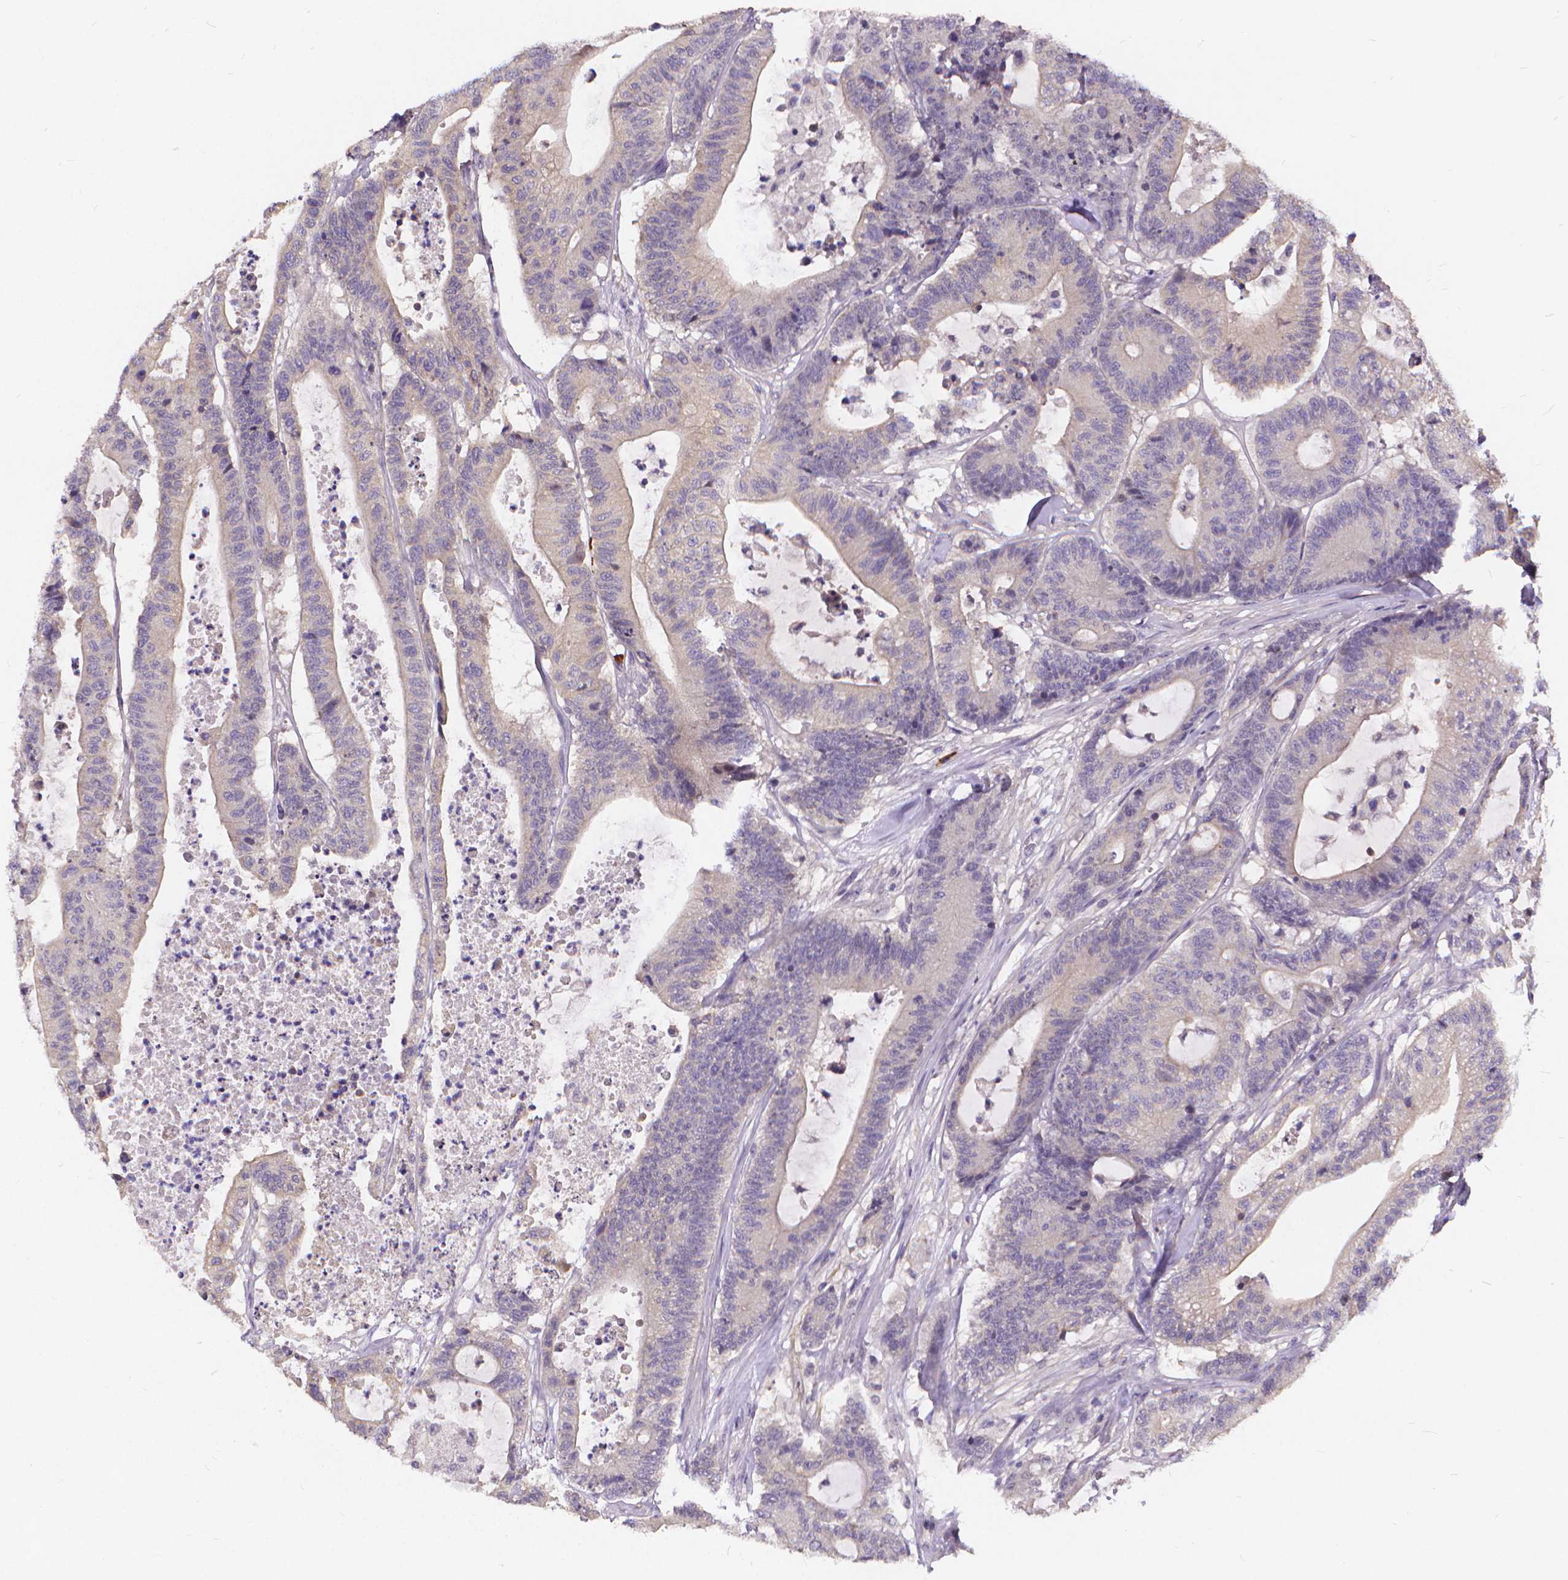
{"staining": {"intensity": "negative", "quantity": "none", "location": "none"}, "tissue": "colorectal cancer", "cell_type": "Tumor cells", "image_type": "cancer", "snomed": [{"axis": "morphology", "description": "Adenocarcinoma, NOS"}, {"axis": "topography", "description": "Colon"}], "caption": "Image shows no protein expression in tumor cells of colorectal cancer tissue.", "gene": "GLRB", "patient": {"sex": "female", "age": 84}}